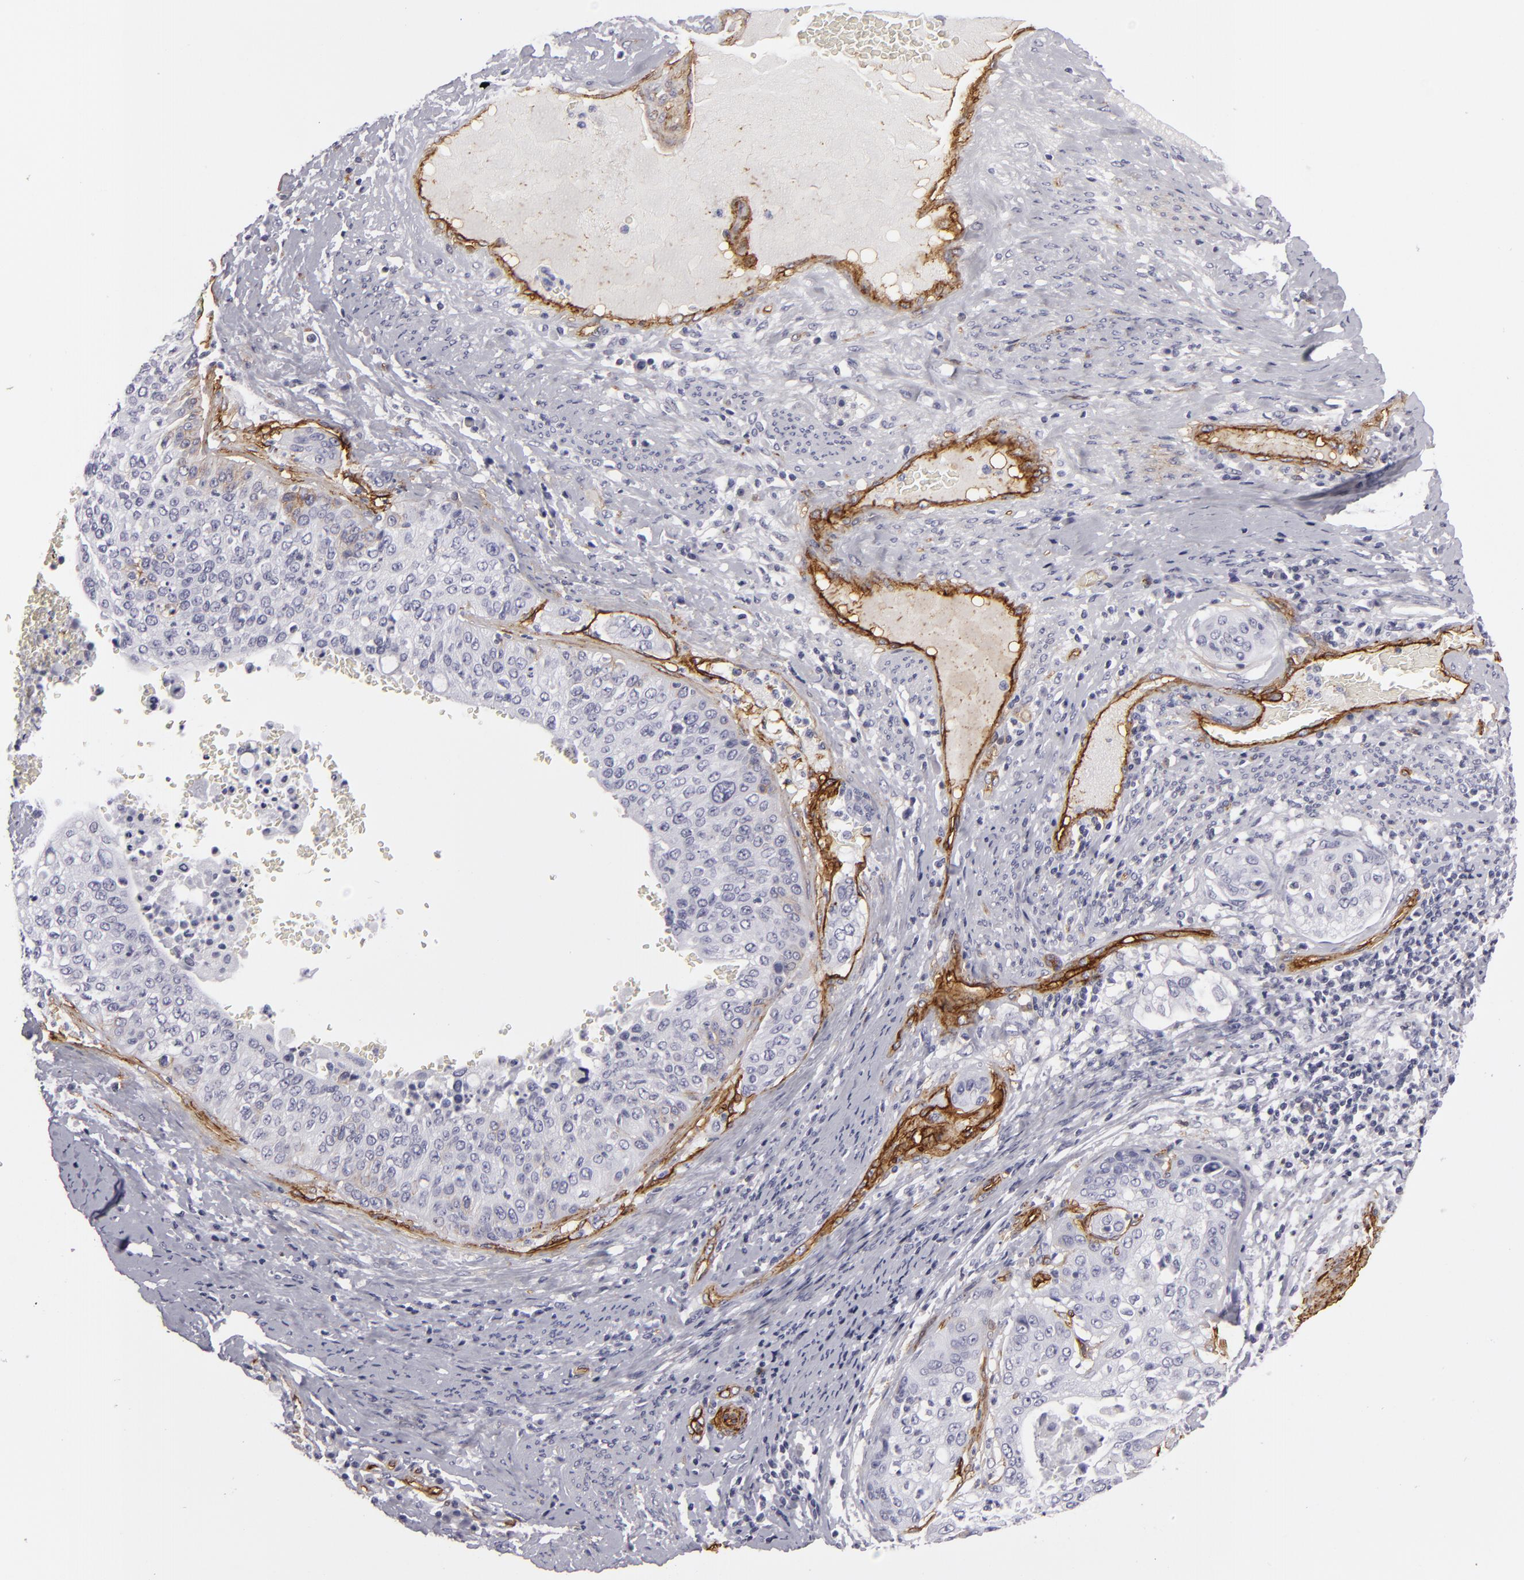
{"staining": {"intensity": "negative", "quantity": "none", "location": "none"}, "tissue": "cervical cancer", "cell_type": "Tumor cells", "image_type": "cancer", "snomed": [{"axis": "morphology", "description": "Squamous cell carcinoma, NOS"}, {"axis": "topography", "description": "Cervix"}], "caption": "Immunohistochemistry histopathology image of neoplastic tissue: human cervical cancer (squamous cell carcinoma) stained with DAB (3,3'-diaminobenzidine) exhibits no significant protein staining in tumor cells.", "gene": "MCAM", "patient": {"sex": "female", "age": 41}}